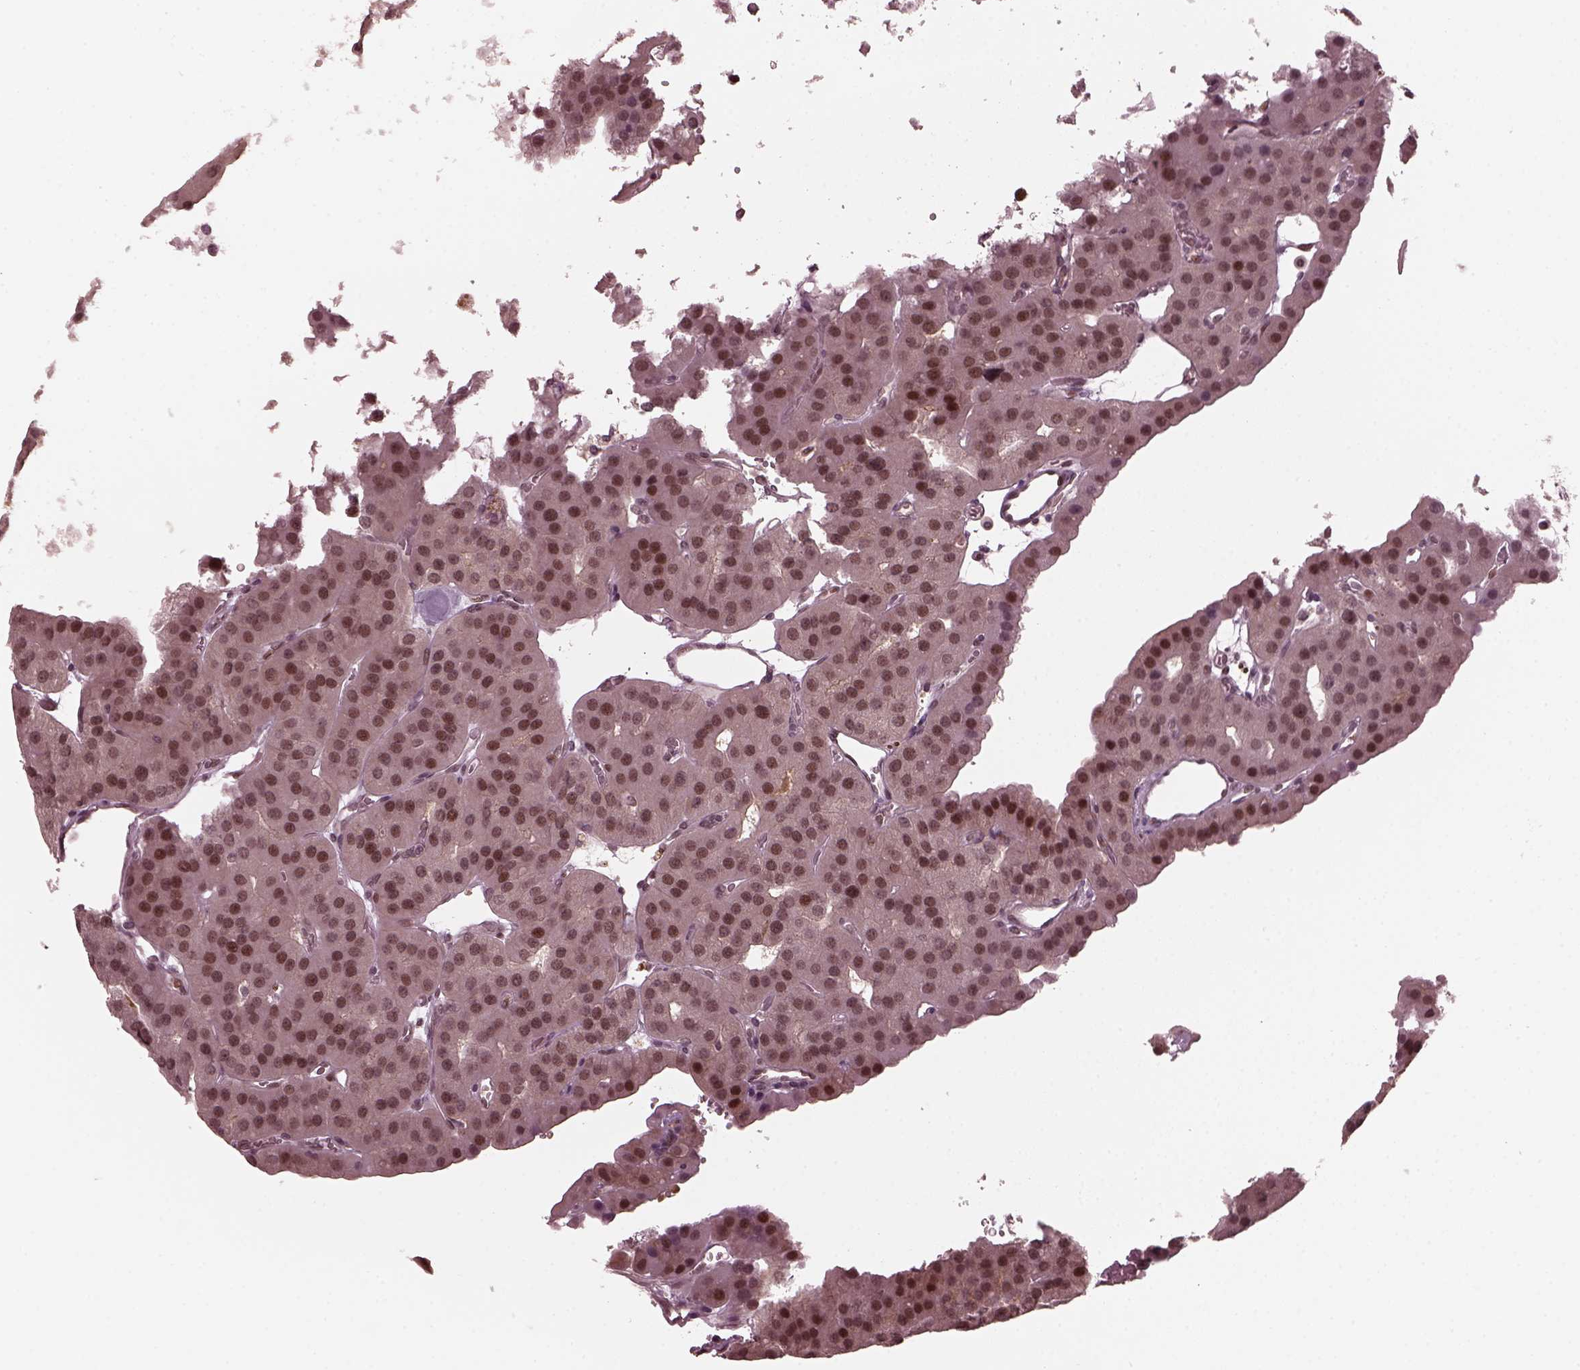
{"staining": {"intensity": "moderate", "quantity": "25%-75%", "location": "nuclear"}, "tissue": "parathyroid gland", "cell_type": "Glandular cells", "image_type": "normal", "snomed": [{"axis": "morphology", "description": "Normal tissue, NOS"}, {"axis": "morphology", "description": "Adenoma, NOS"}, {"axis": "topography", "description": "Parathyroid gland"}], "caption": "Parathyroid gland stained for a protein demonstrates moderate nuclear positivity in glandular cells. Nuclei are stained in blue.", "gene": "TRIB3", "patient": {"sex": "female", "age": 86}}